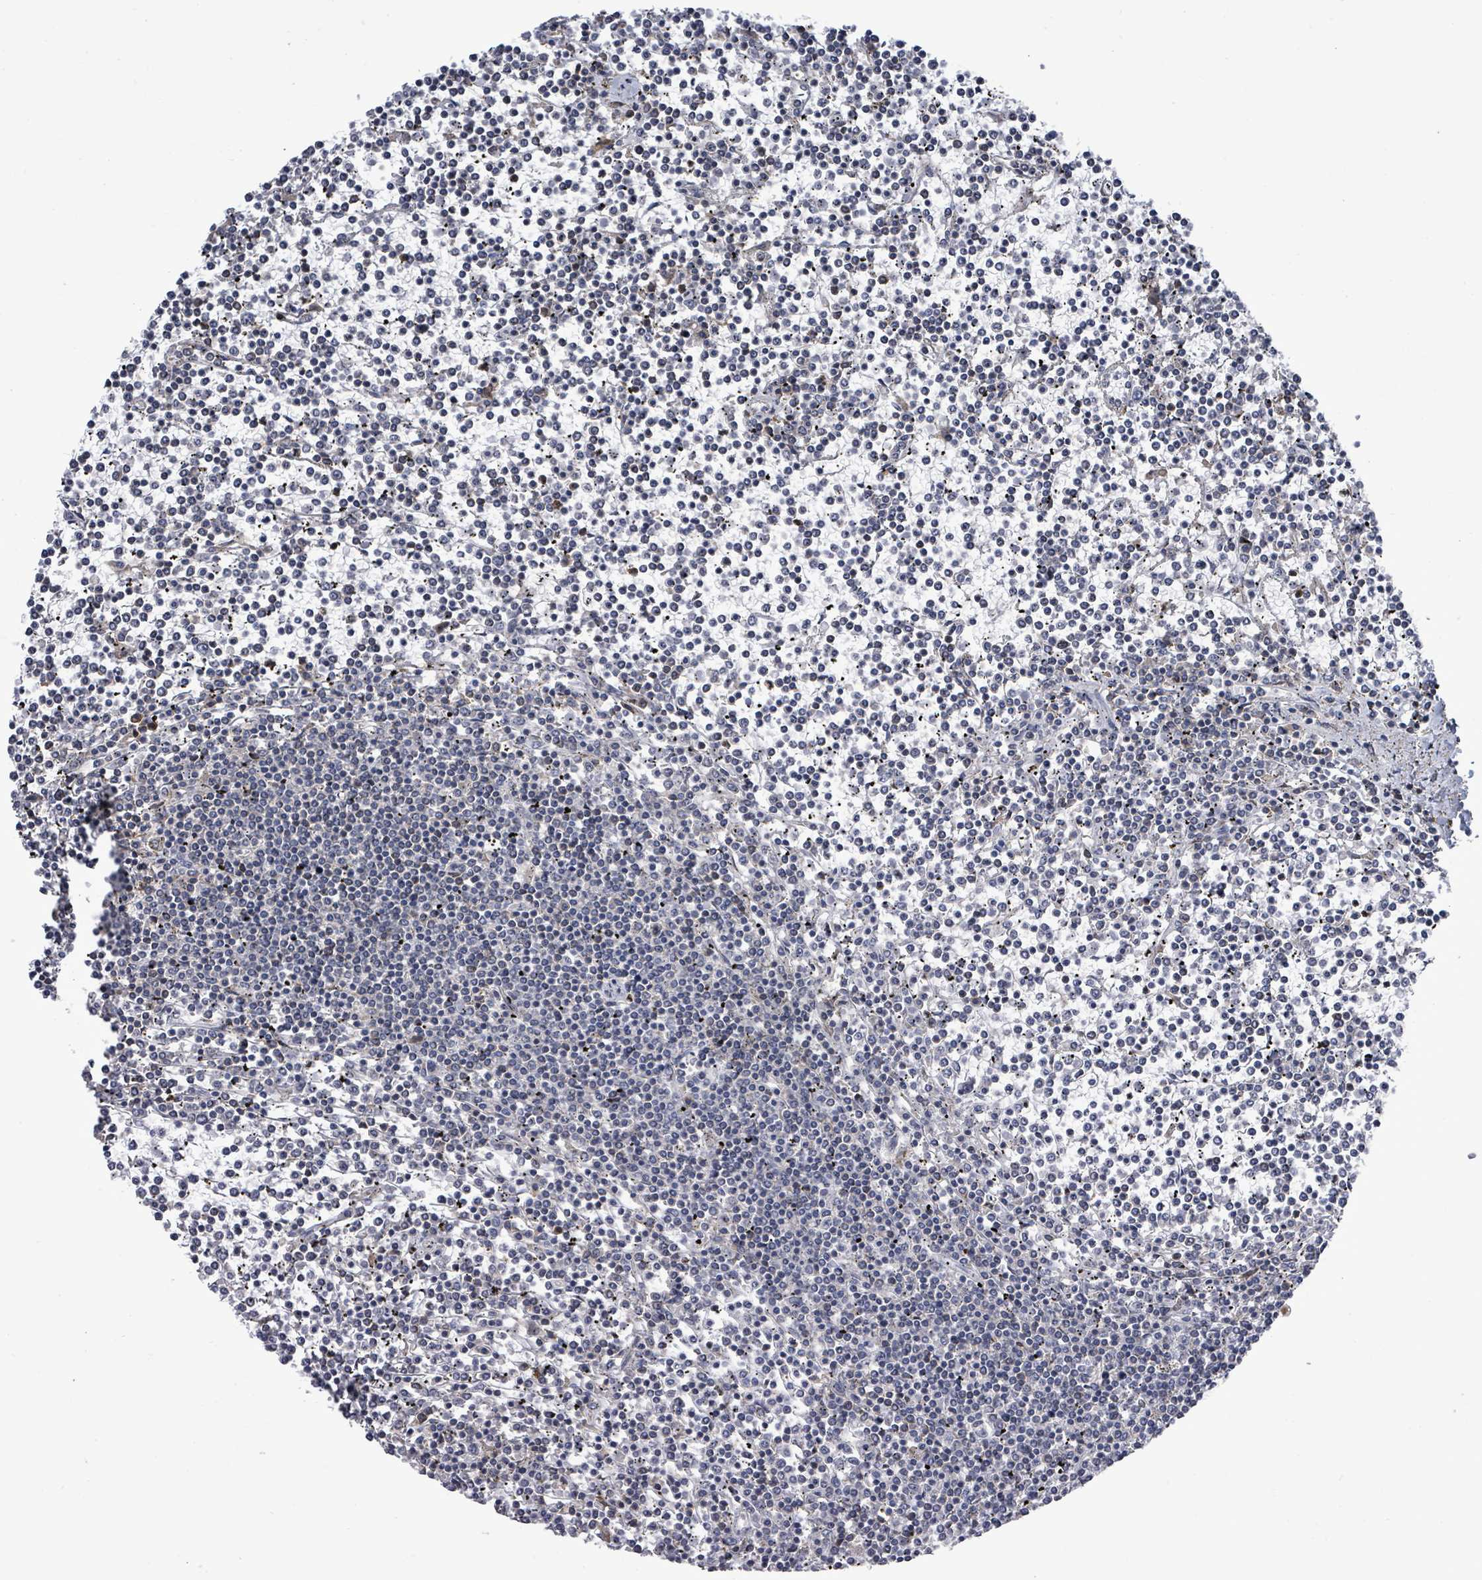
{"staining": {"intensity": "negative", "quantity": "none", "location": "none"}, "tissue": "lymphoma", "cell_type": "Tumor cells", "image_type": "cancer", "snomed": [{"axis": "morphology", "description": "Malignant lymphoma, non-Hodgkin's type, Low grade"}, {"axis": "topography", "description": "Spleen"}], "caption": "Immunohistochemical staining of human lymphoma shows no significant staining in tumor cells.", "gene": "PAPSS1", "patient": {"sex": "female", "age": 19}}